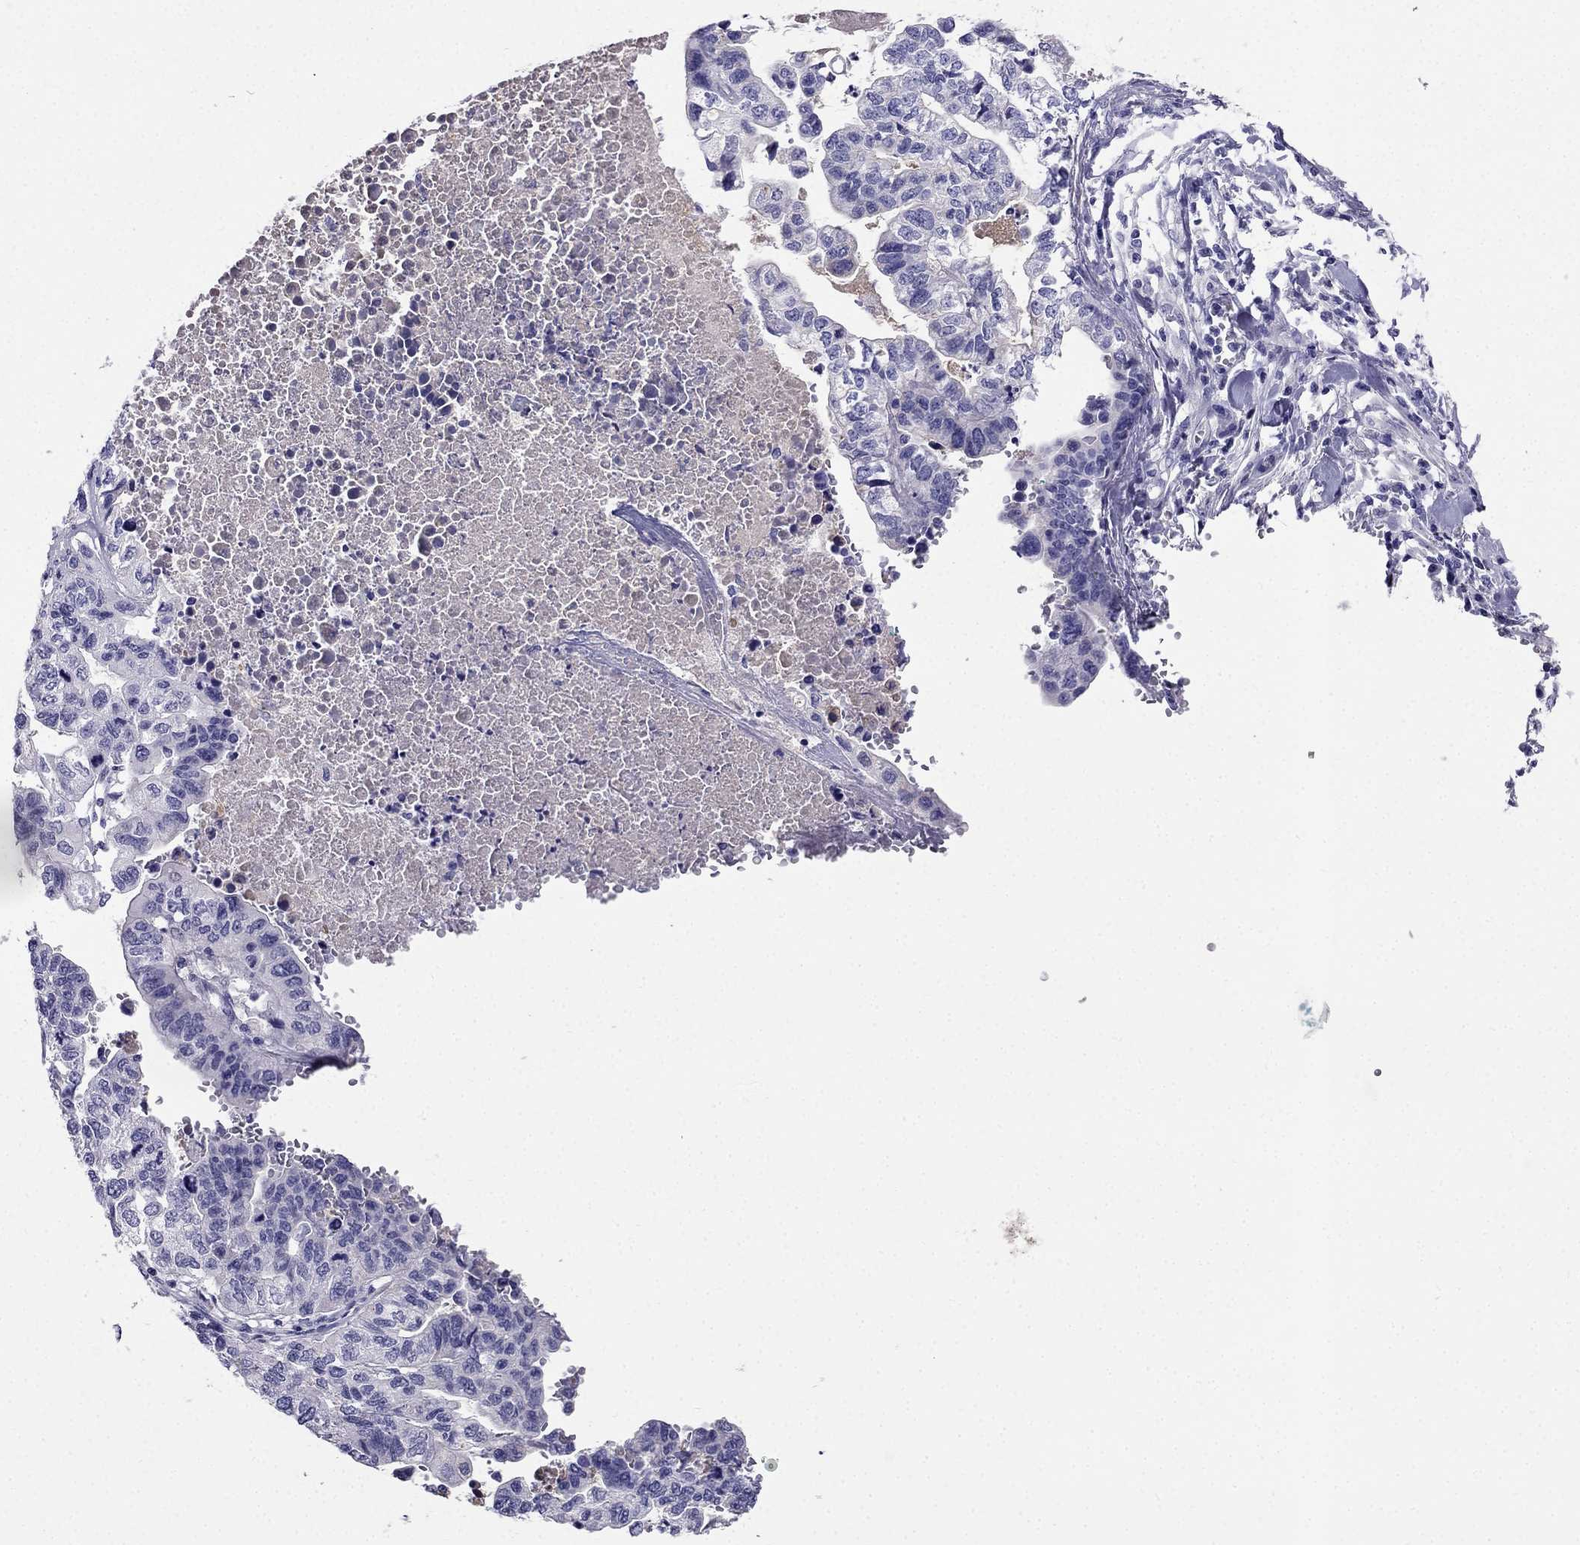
{"staining": {"intensity": "negative", "quantity": "none", "location": "none"}, "tissue": "stomach cancer", "cell_type": "Tumor cells", "image_type": "cancer", "snomed": [{"axis": "morphology", "description": "Adenocarcinoma, NOS"}, {"axis": "topography", "description": "Stomach, upper"}], "caption": "High power microscopy micrograph of an IHC micrograph of stomach adenocarcinoma, revealing no significant expression in tumor cells.", "gene": "PTH", "patient": {"sex": "female", "age": 67}}